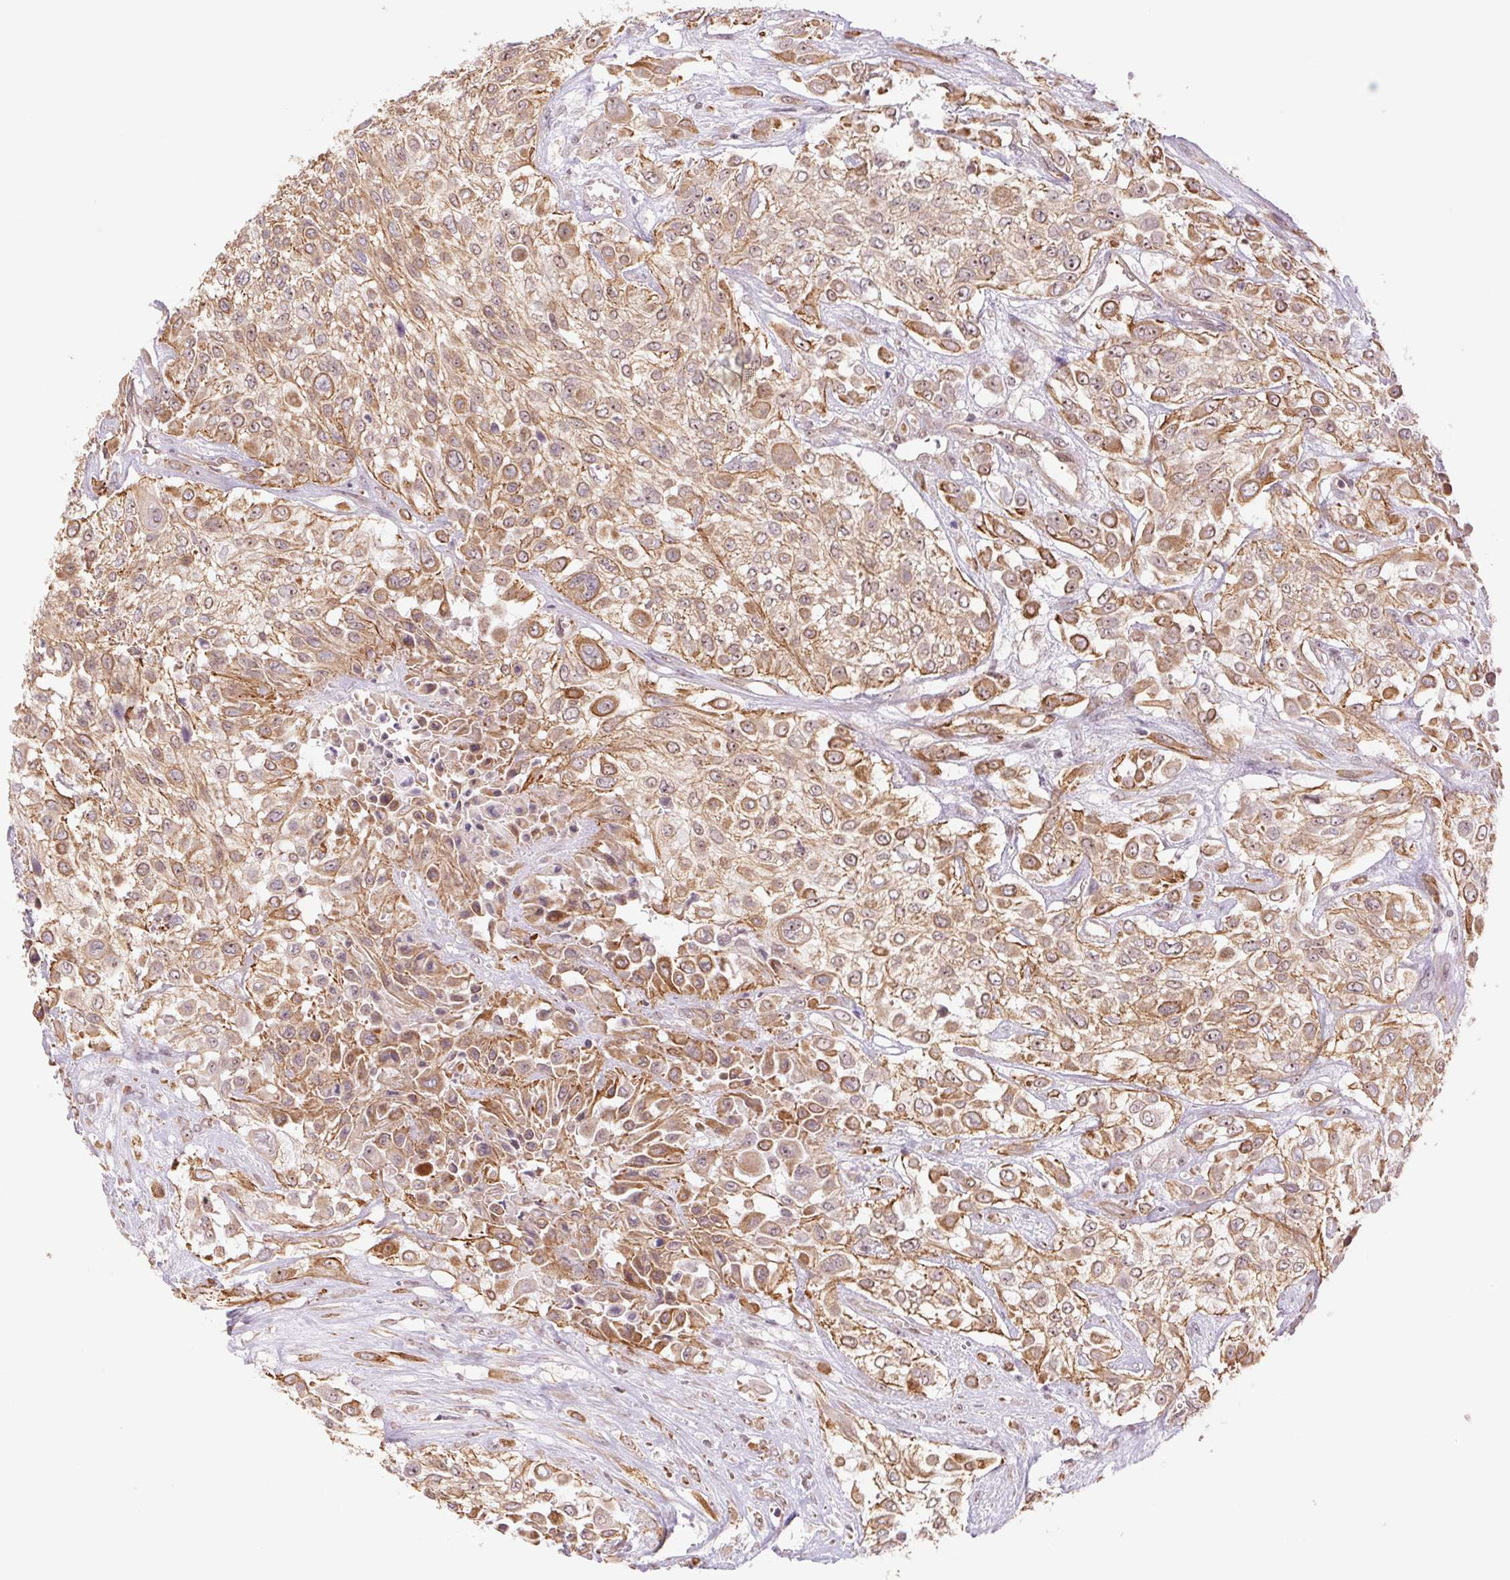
{"staining": {"intensity": "moderate", "quantity": ">75%", "location": "cytoplasmic/membranous"}, "tissue": "urothelial cancer", "cell_type": "Tumor cells", "image_type": "cancer", "snomed": [{"axis": "morphology", "description": "Urothelial carcinoma, High grade"}, {"axis": "topography", "description": "Urinary bladder"}], "caption": "Immunohistochemical staining of urothelial cancer demonstrates moderate cytoplasmic/membranous protein positivity in about >75% of tumor cells.", "gene": "CWC25", "patient": {"sex": "male", "age": 57}}